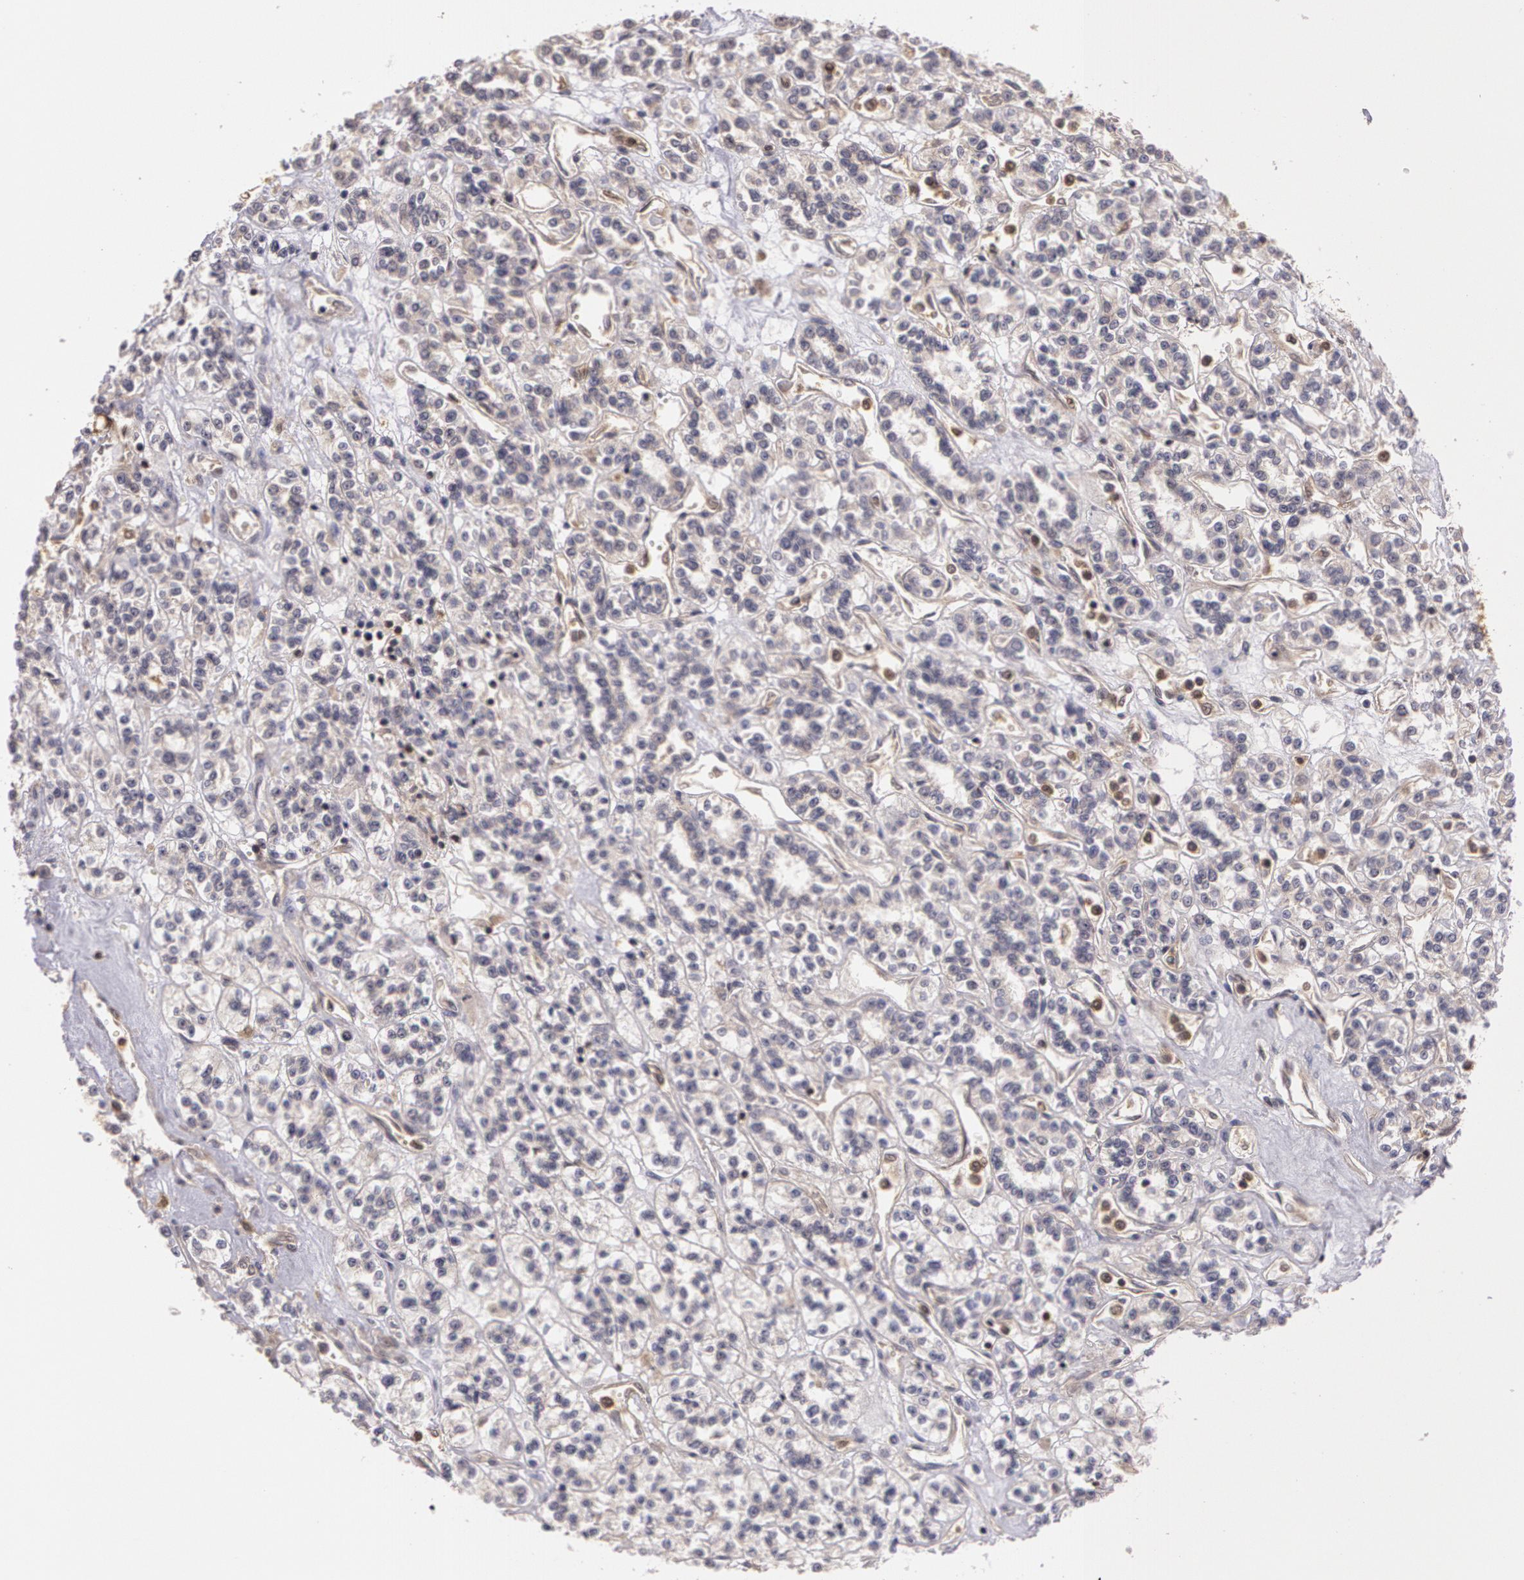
{"staining": {"intensity": "negative", "quantity": "none", "location": "none"}, "tissue": "renal cancer", "cell_type": "Tumor cells", "image_type": "cancer", "snomed": [{"axis": "morphology", "description": "Adenocarcinoma, NOS"}, {"axis": "topography", "description": "Kidney"}], "caption": "This is an immunohistochemistry (IHC) image of renal cancer (adenocarcinoma). There is no expression in tumor cells.", "gene": "AHSA1", "patient": {"sex": "female", "age": 76}}